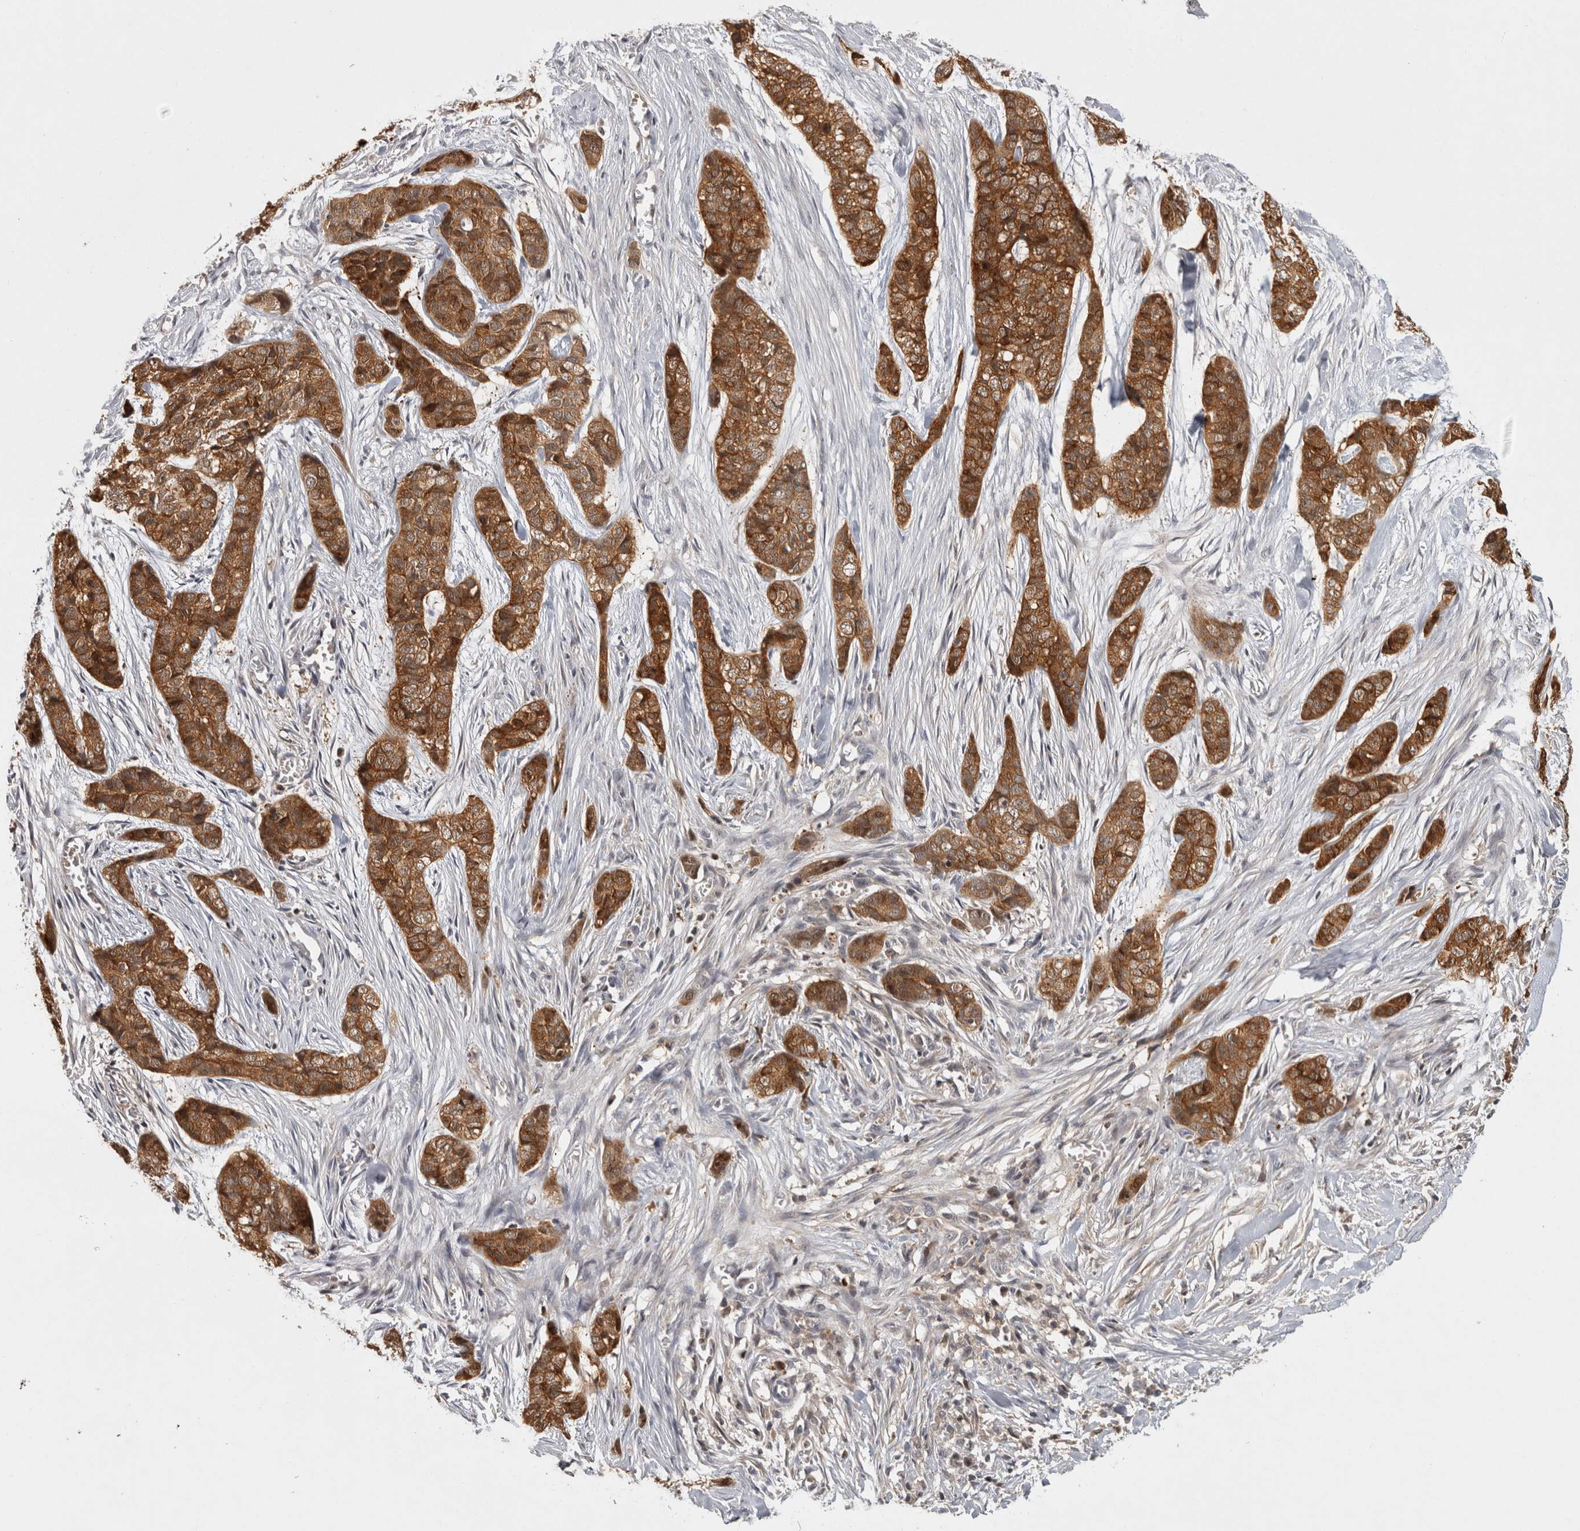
{"staining": {"intensity": "moderate", "quantity": ">75%", "location": "cytoplasmic/membranous,nuclear"}, "tissue": "skin cancer", "cell_type": "Tumor cells", "image_type": "cancer", "snomed": [{"axis": "morphology", "description": "Basal cell carcinoma"}, {"axis": "topography", "description": "Skin"}], "caption": "High-power microscopy captured an immunohistochemistry (IHC) micrograph of skin basal cell carcinoma, revealing moderate cytoplasmic/membranous and nuclear staining in approximately >75% of tumor cells.", "gene": "ACAT2", "patient": {"sex": "female", "age": 64}}